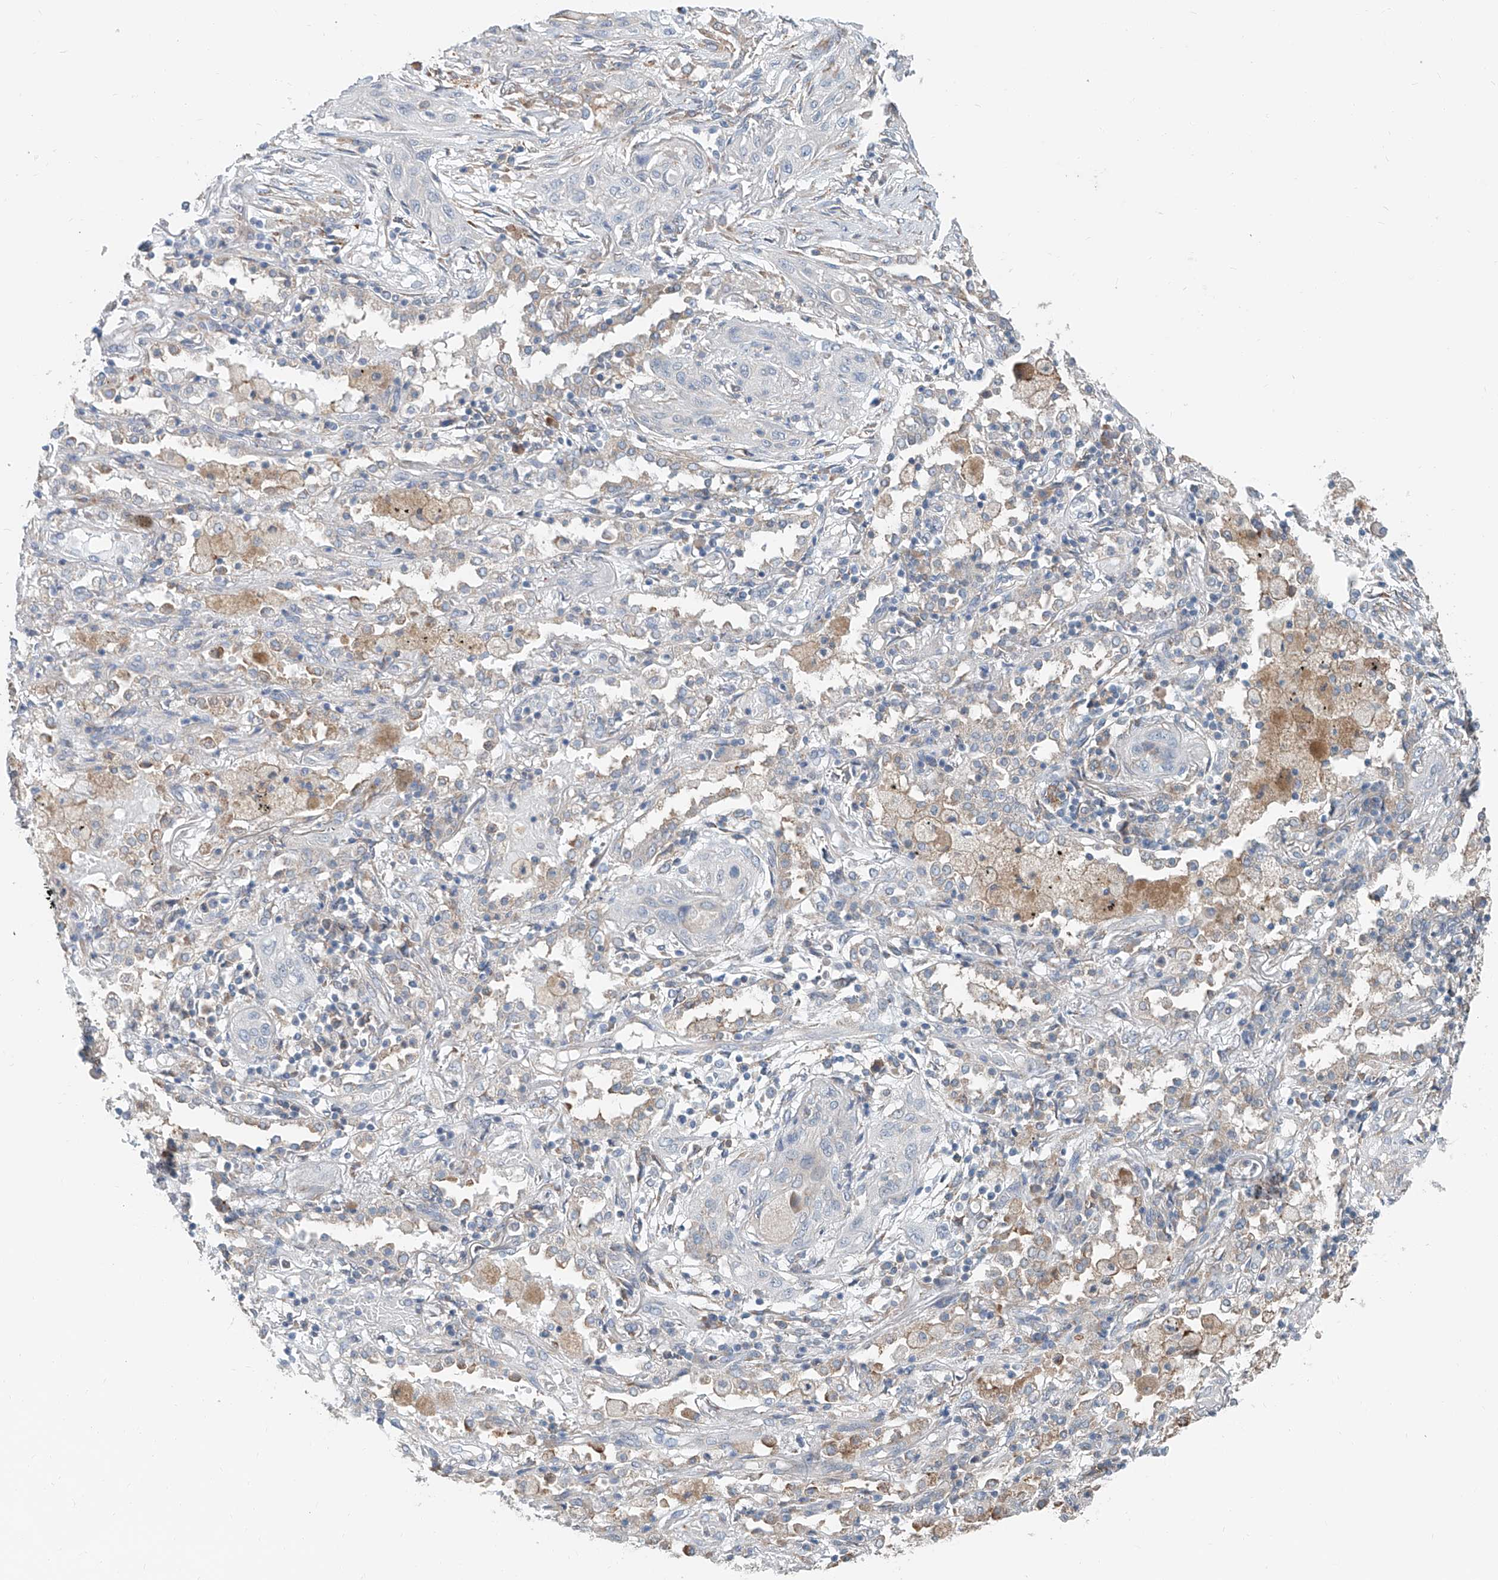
{"staining": {"intensity": "negative", "quantity": "none", "location": "none"}, "tissue": "lung cancer", "cell_type": "Tumor cells", "image_type": "cancer", "snomed": [{"axis": "morphology", "description": "Squamous cell carcinoma, NOS"}, {"axis": "topography", "description": "Lung"}], "caption": "Immunohistochemical staining of human lung cancer reveals no significant expression in tumor cells.", "gene": "KCNK10", "patient": {"sex": "female", "age": 47}}